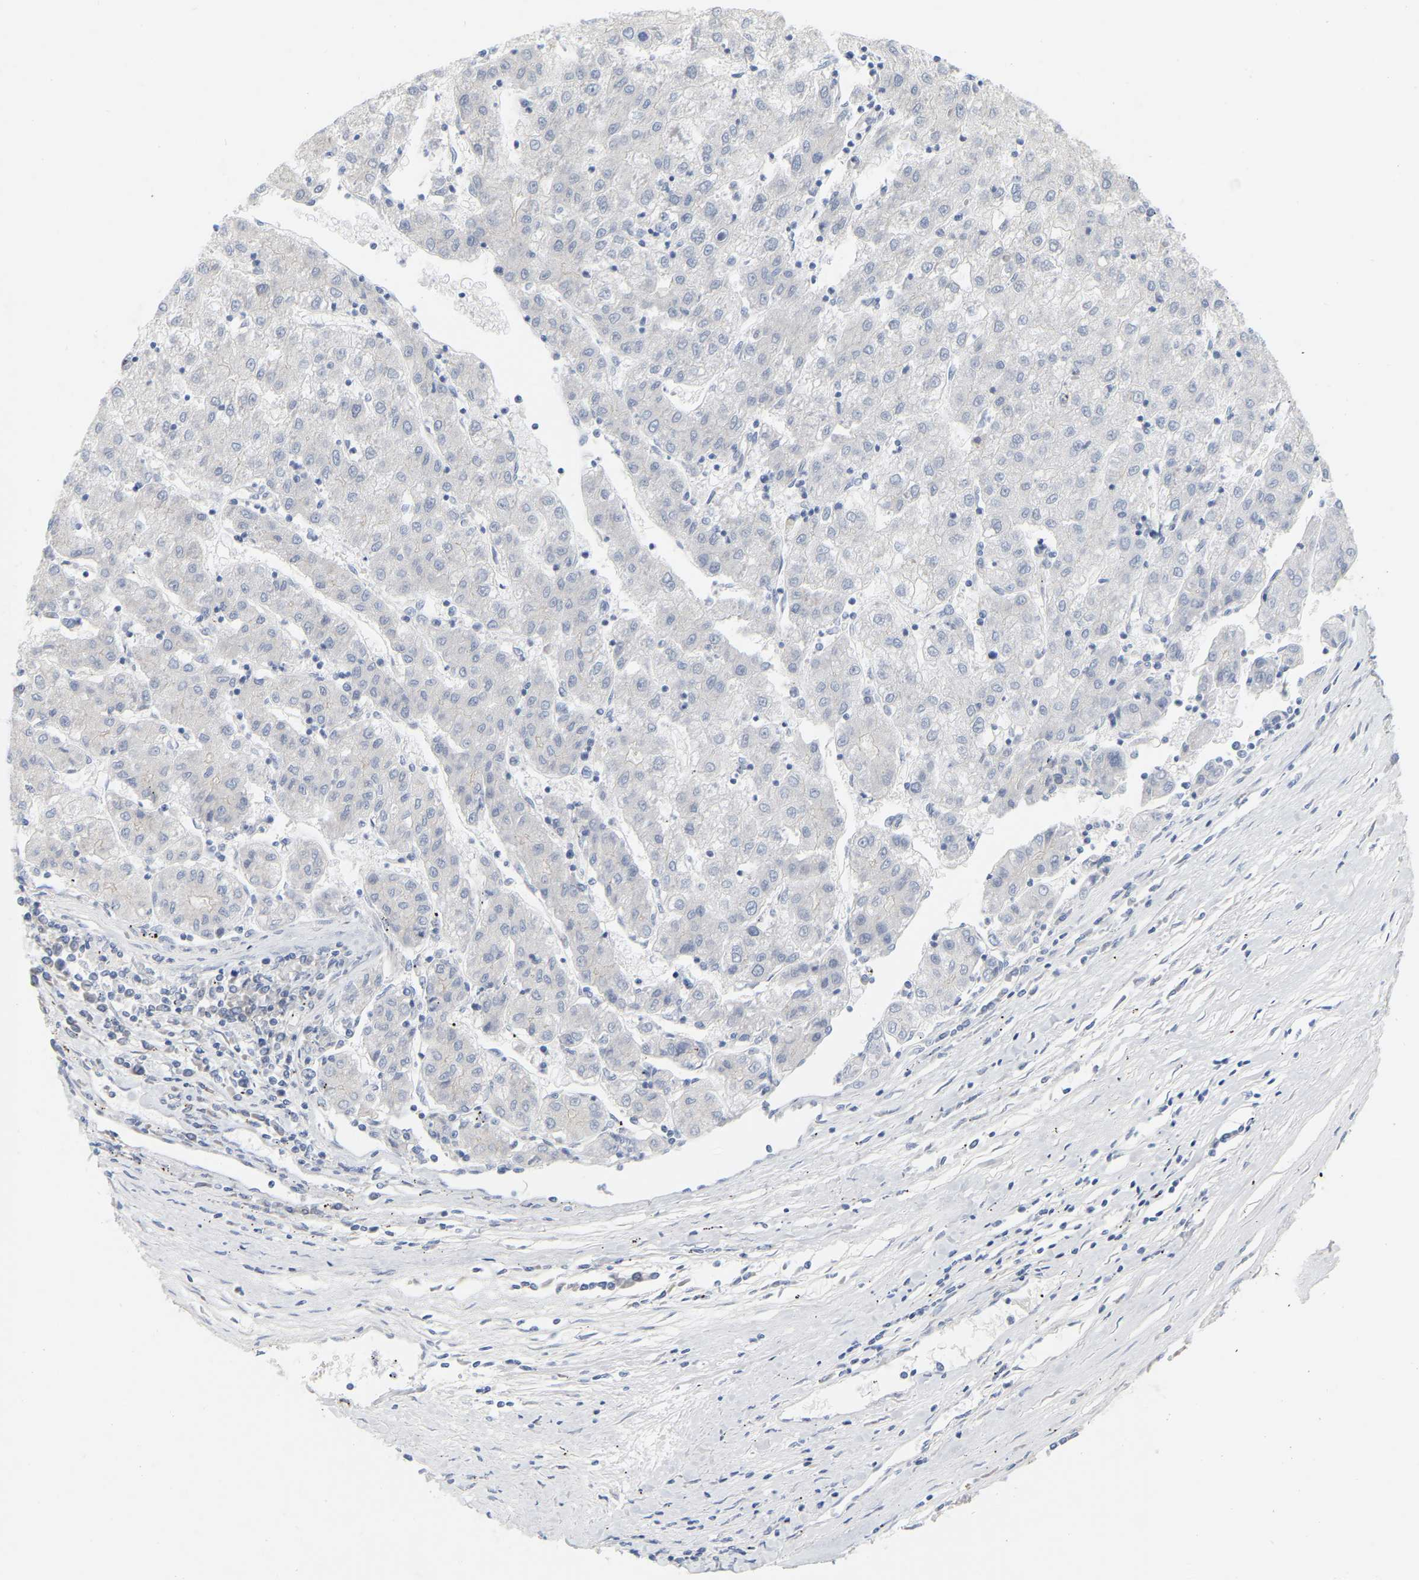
{"staining": {"intensity": "negative", "quantity": "none", "location": "none"}, "tissue": "liver cancer", "cell_type": "Tumor cells", "image_type": "cancer", "snomed": [{"axis": "morphology", "description": "Carcinoma, Hepatocellular, NOS"}, {"axis": "topography", "description": "Liver"}], "caption": "An immunohistochemistry histopathology image of hepatocellular carcinoma (liver) is shown. There is no staining in tumor cells of hepatocellular carcinoma (liver).", "gene": "MINDY4", "patient": {"sex": "male", "age": 72}}